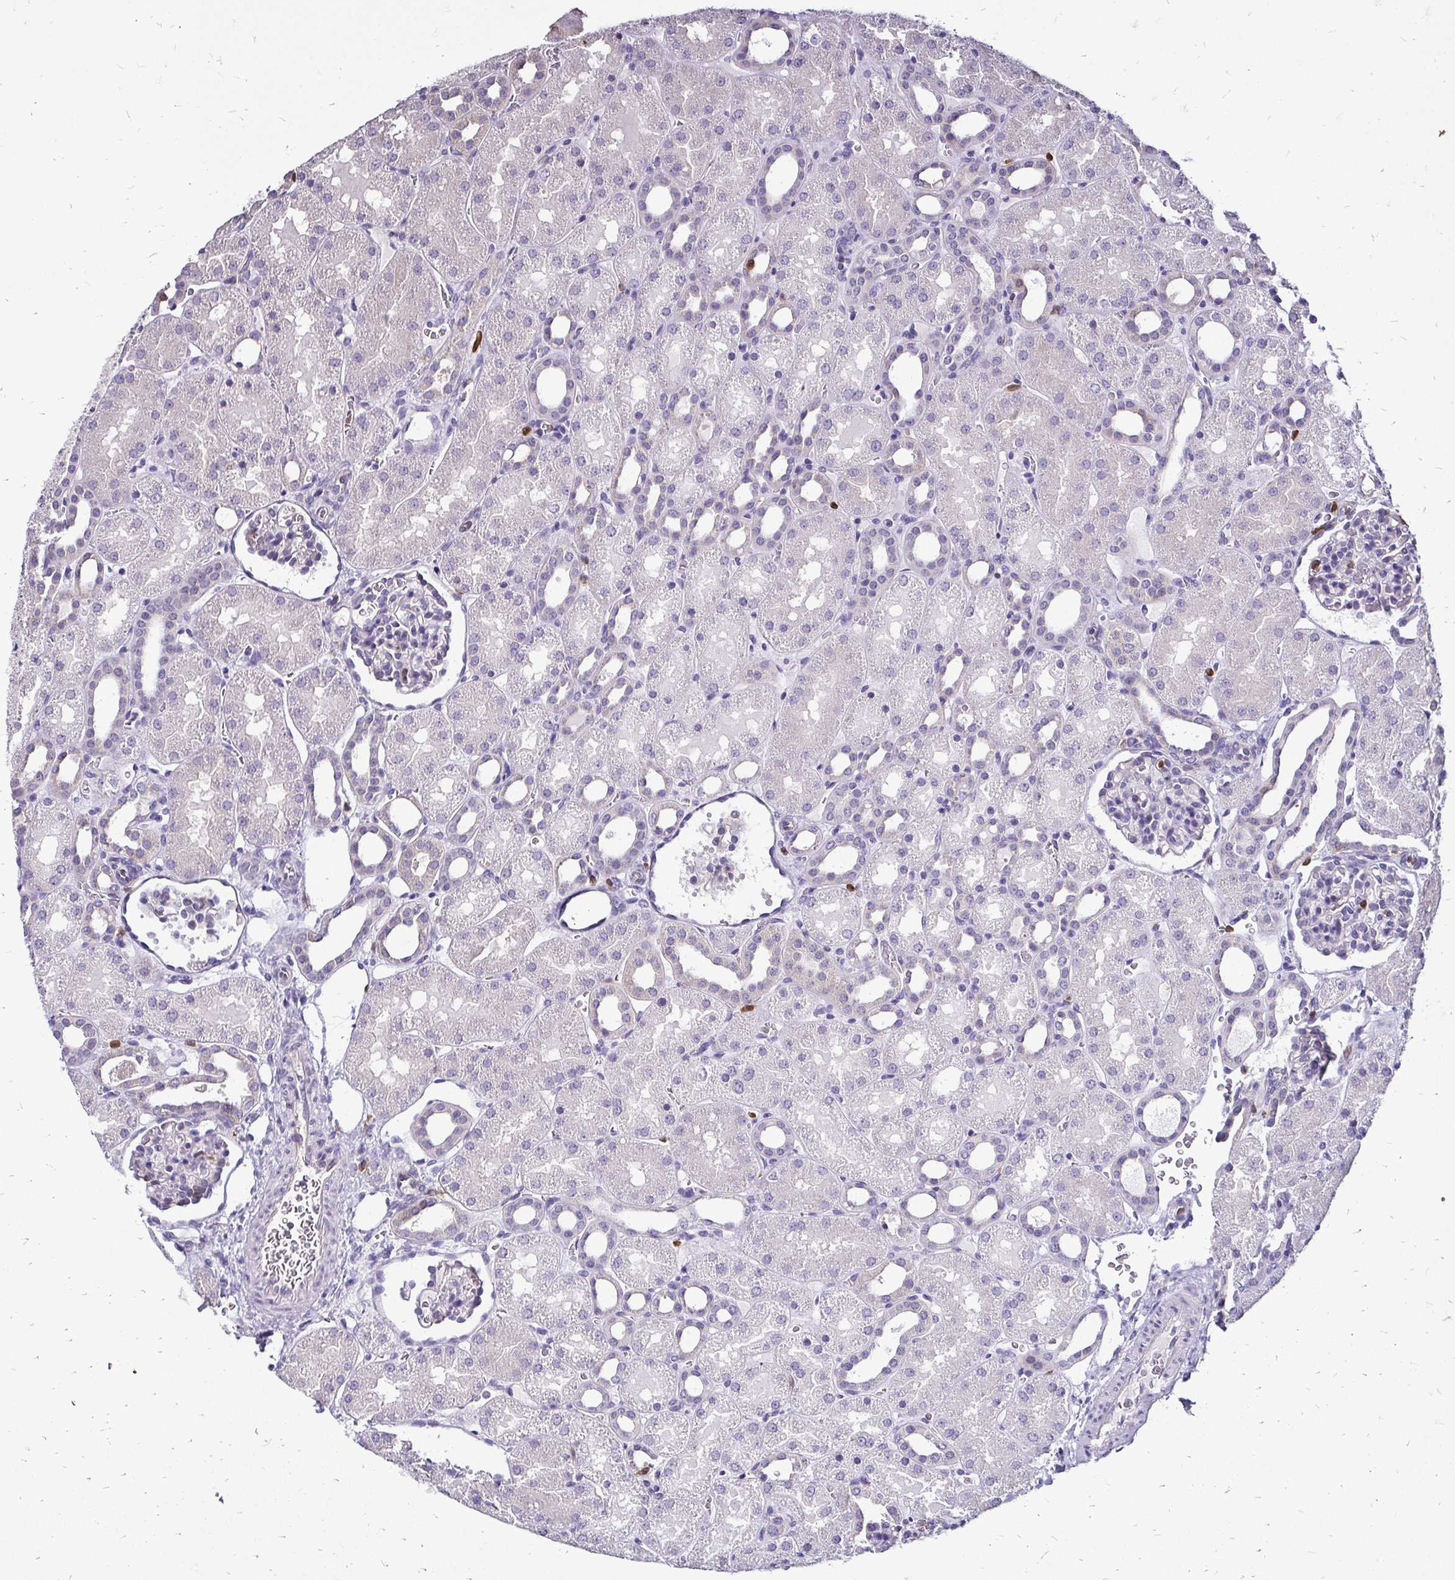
{"staining": {"intensity": "moderate", "quantity": "<25%", "location": "nuclear"}, "tissue": "kidney", "cell_type": "Cells in glomeruli", "image_type": "normal", "snomed": [{"axis": "morphology", "description": "Normal tissue, NOS"}, {"axis": "topography", "description": "Kidney"}], "caption": "Immunohistochemical staining of normal human kidney shows <25% levels of moderate nuclear protein positivity in about <25% of cells in glomeruli.", "gene": "ZFP1", "patient": {"sex": "male", "age": 2}}